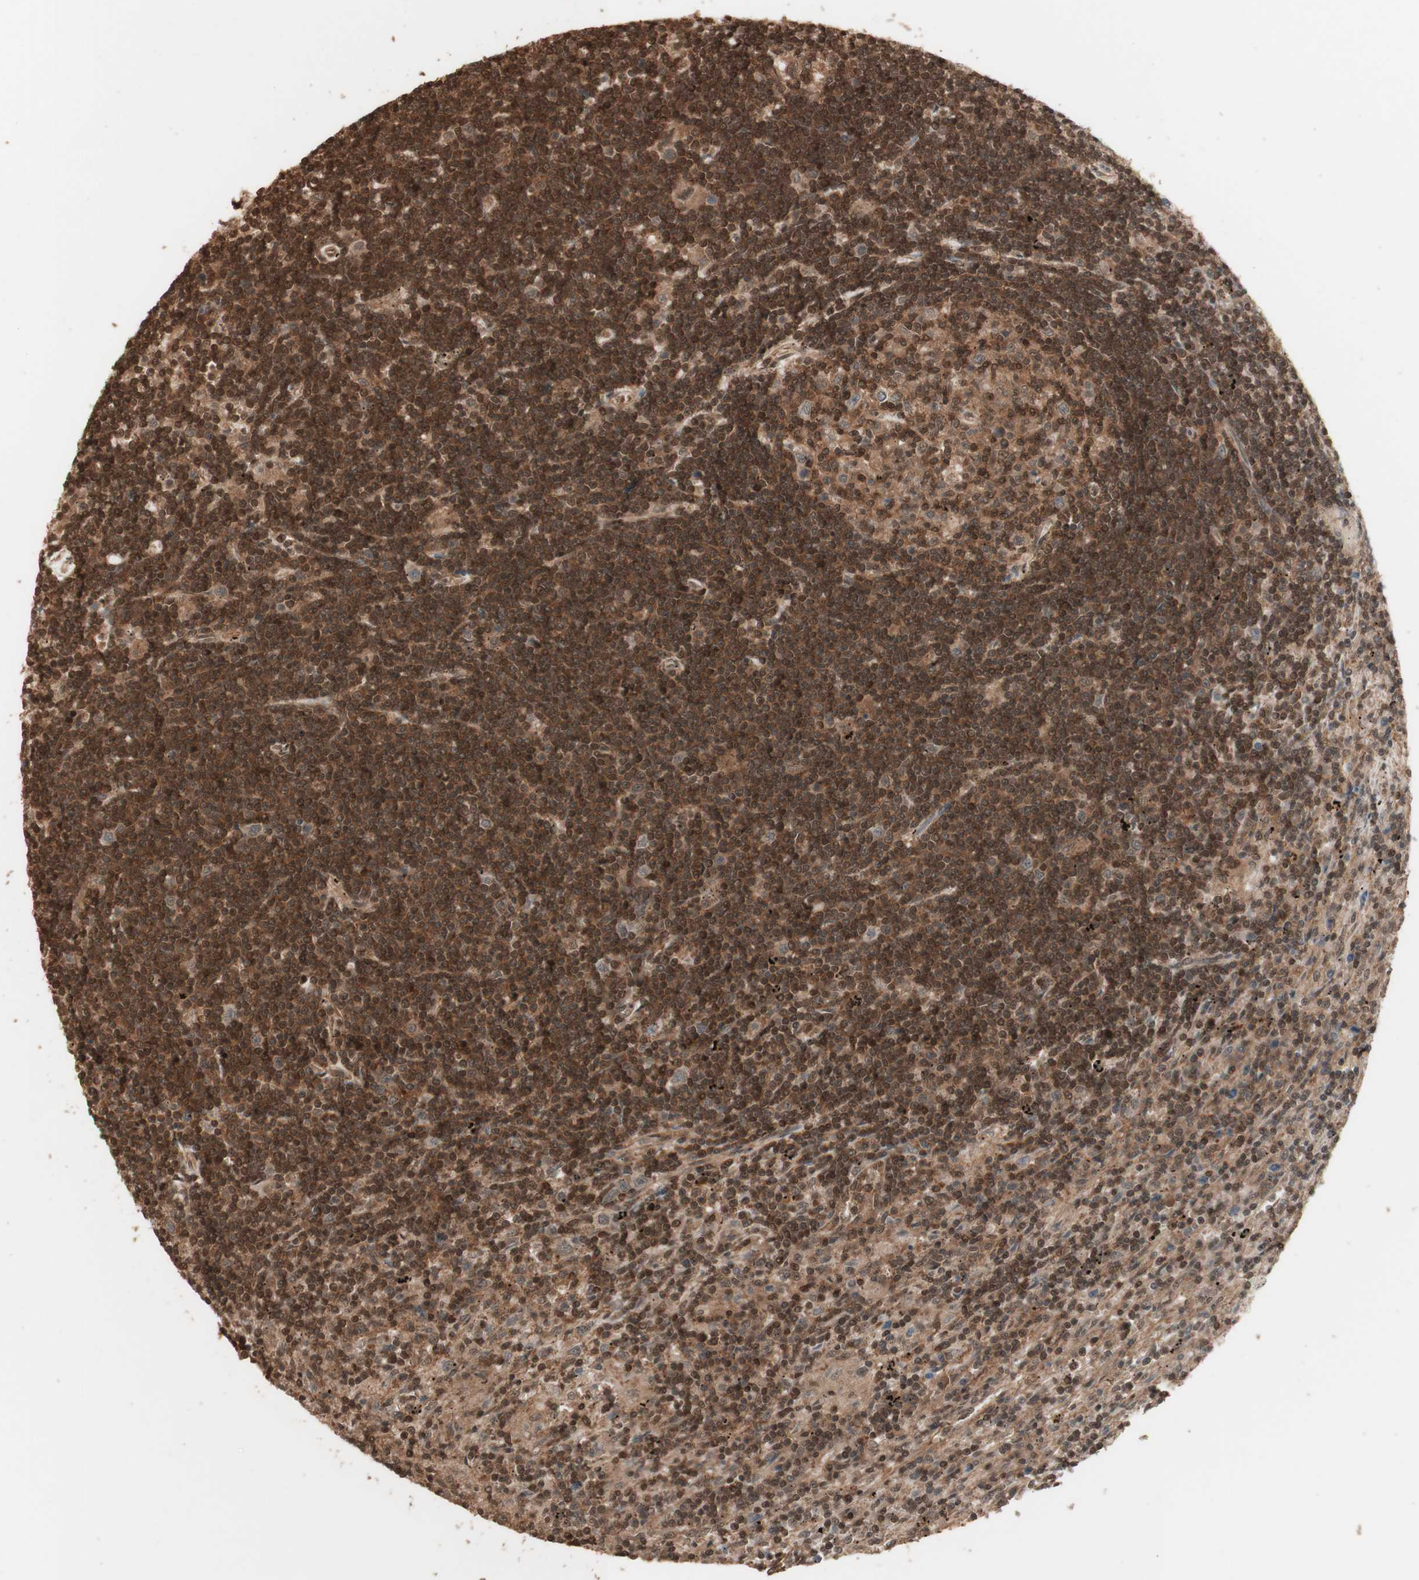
{"staining": {"intensity": "moderate", "quantity": ">75%", "location": "cytoplasmic/membranous,nuclear"}, "tissue": "lymphoma", "cell_type": "Tumor cells", "image_type": "cancer", "snomed": [{"axis": "morphology", "description": "Malignant lymphoma, non-Hodgkin's type, Low grade"}, {"axis": "topography", "description": "Spleen"}], "caption": "Lymphoma was stained to show a protein in brown. There is medium levels of moderate cytoplasmic/membranous and nuclear staining in approximately >75% of tumor cells.", "gene": "YWHAB", "patient": {"sex": "male", "age": 76}}